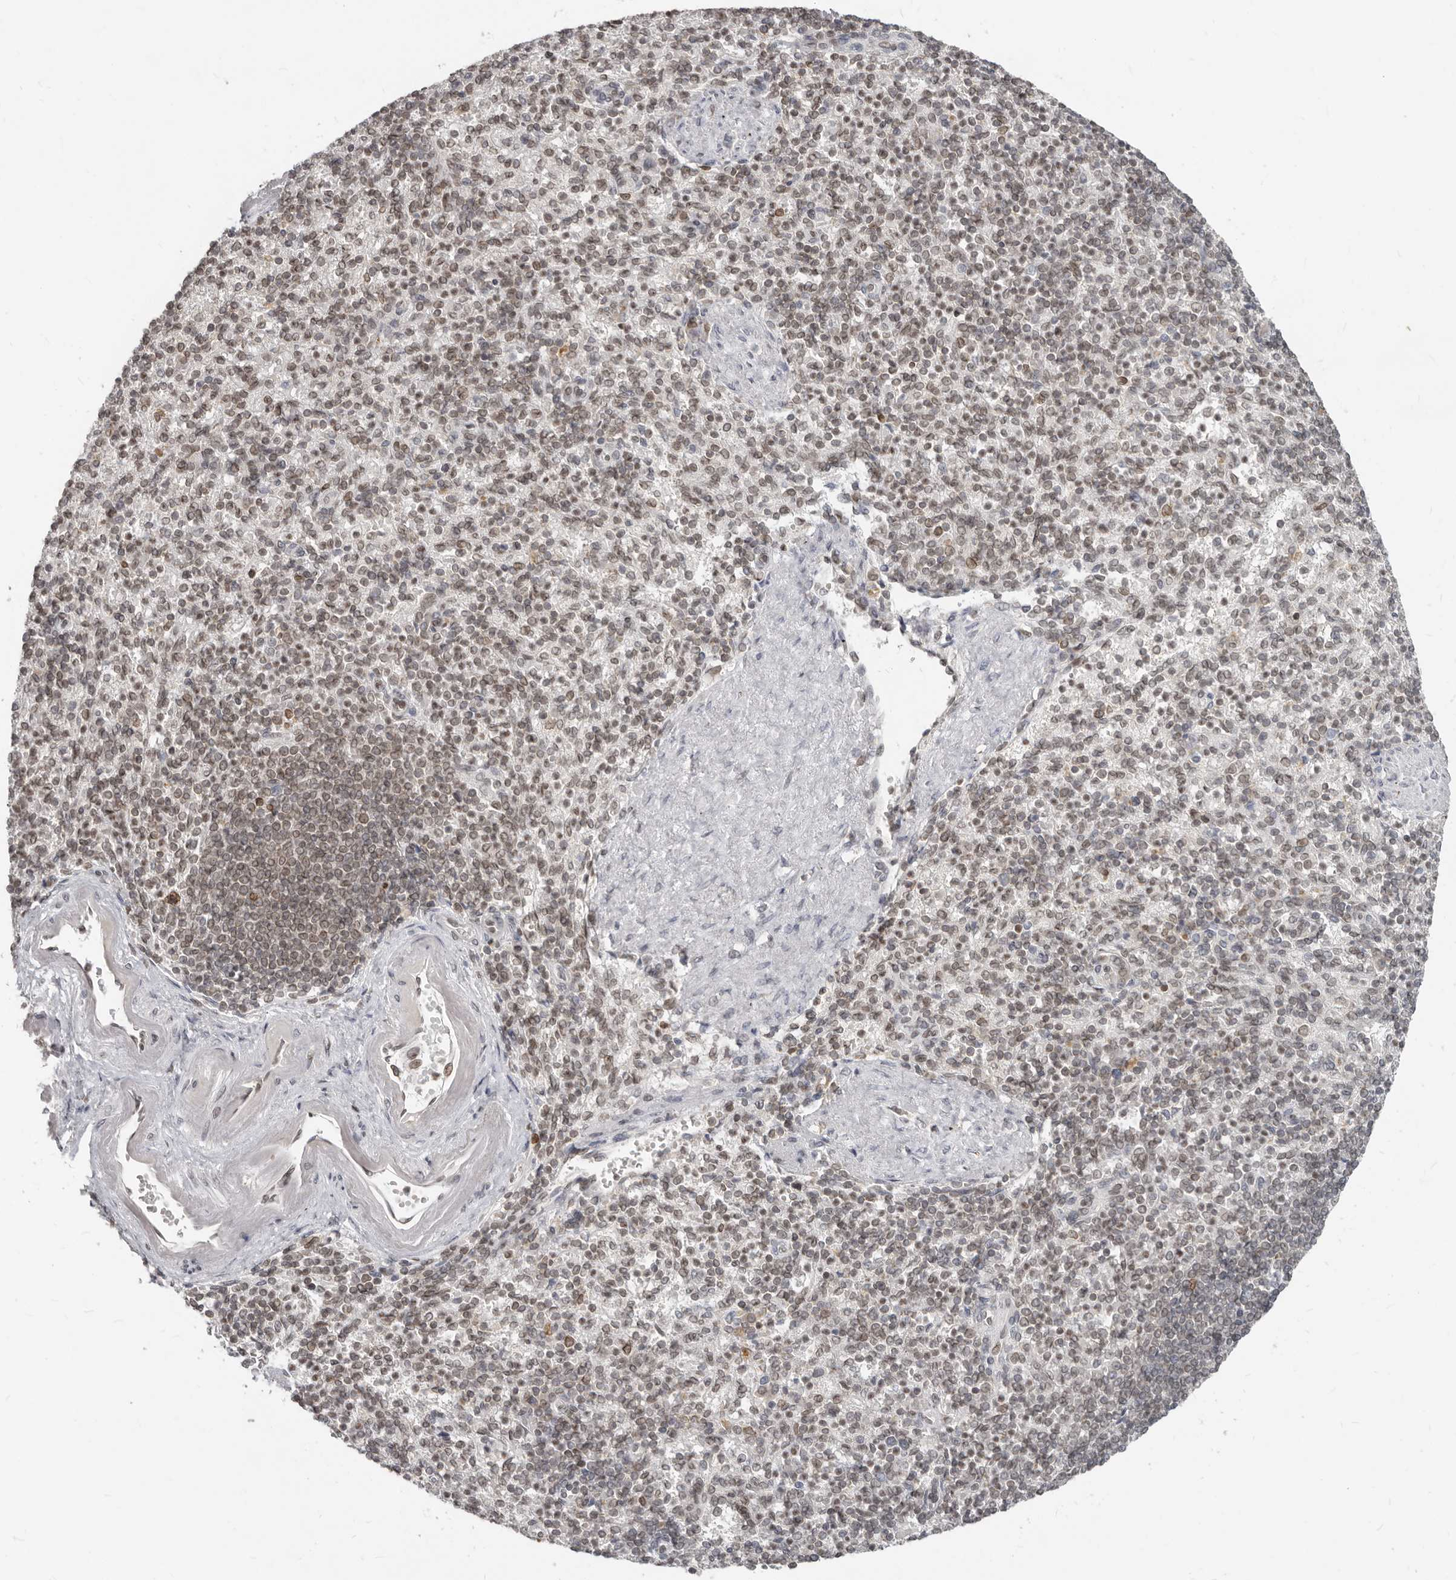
{"staining": {"intensity": "weak", "quantity": "25%-75%", "location": "cytoplasmic/membranous,nuclear"}, "tissue": "spleen", "cell_type": "Cells in red pulp", "image_type": "normal", "snomed": [{"axis": "morphology", "description": "Normal tissue, NOS"}, {"axis": "topography", "description": "Spleen"}], "caption": "Cells in red pulp display low levels of weak cytoplasmic/membranous,nuclear positivity in about 25%-75% of cells in benign spleen.", "gene": "NUP153", "patient": {"sex": "female", "age": 74}}